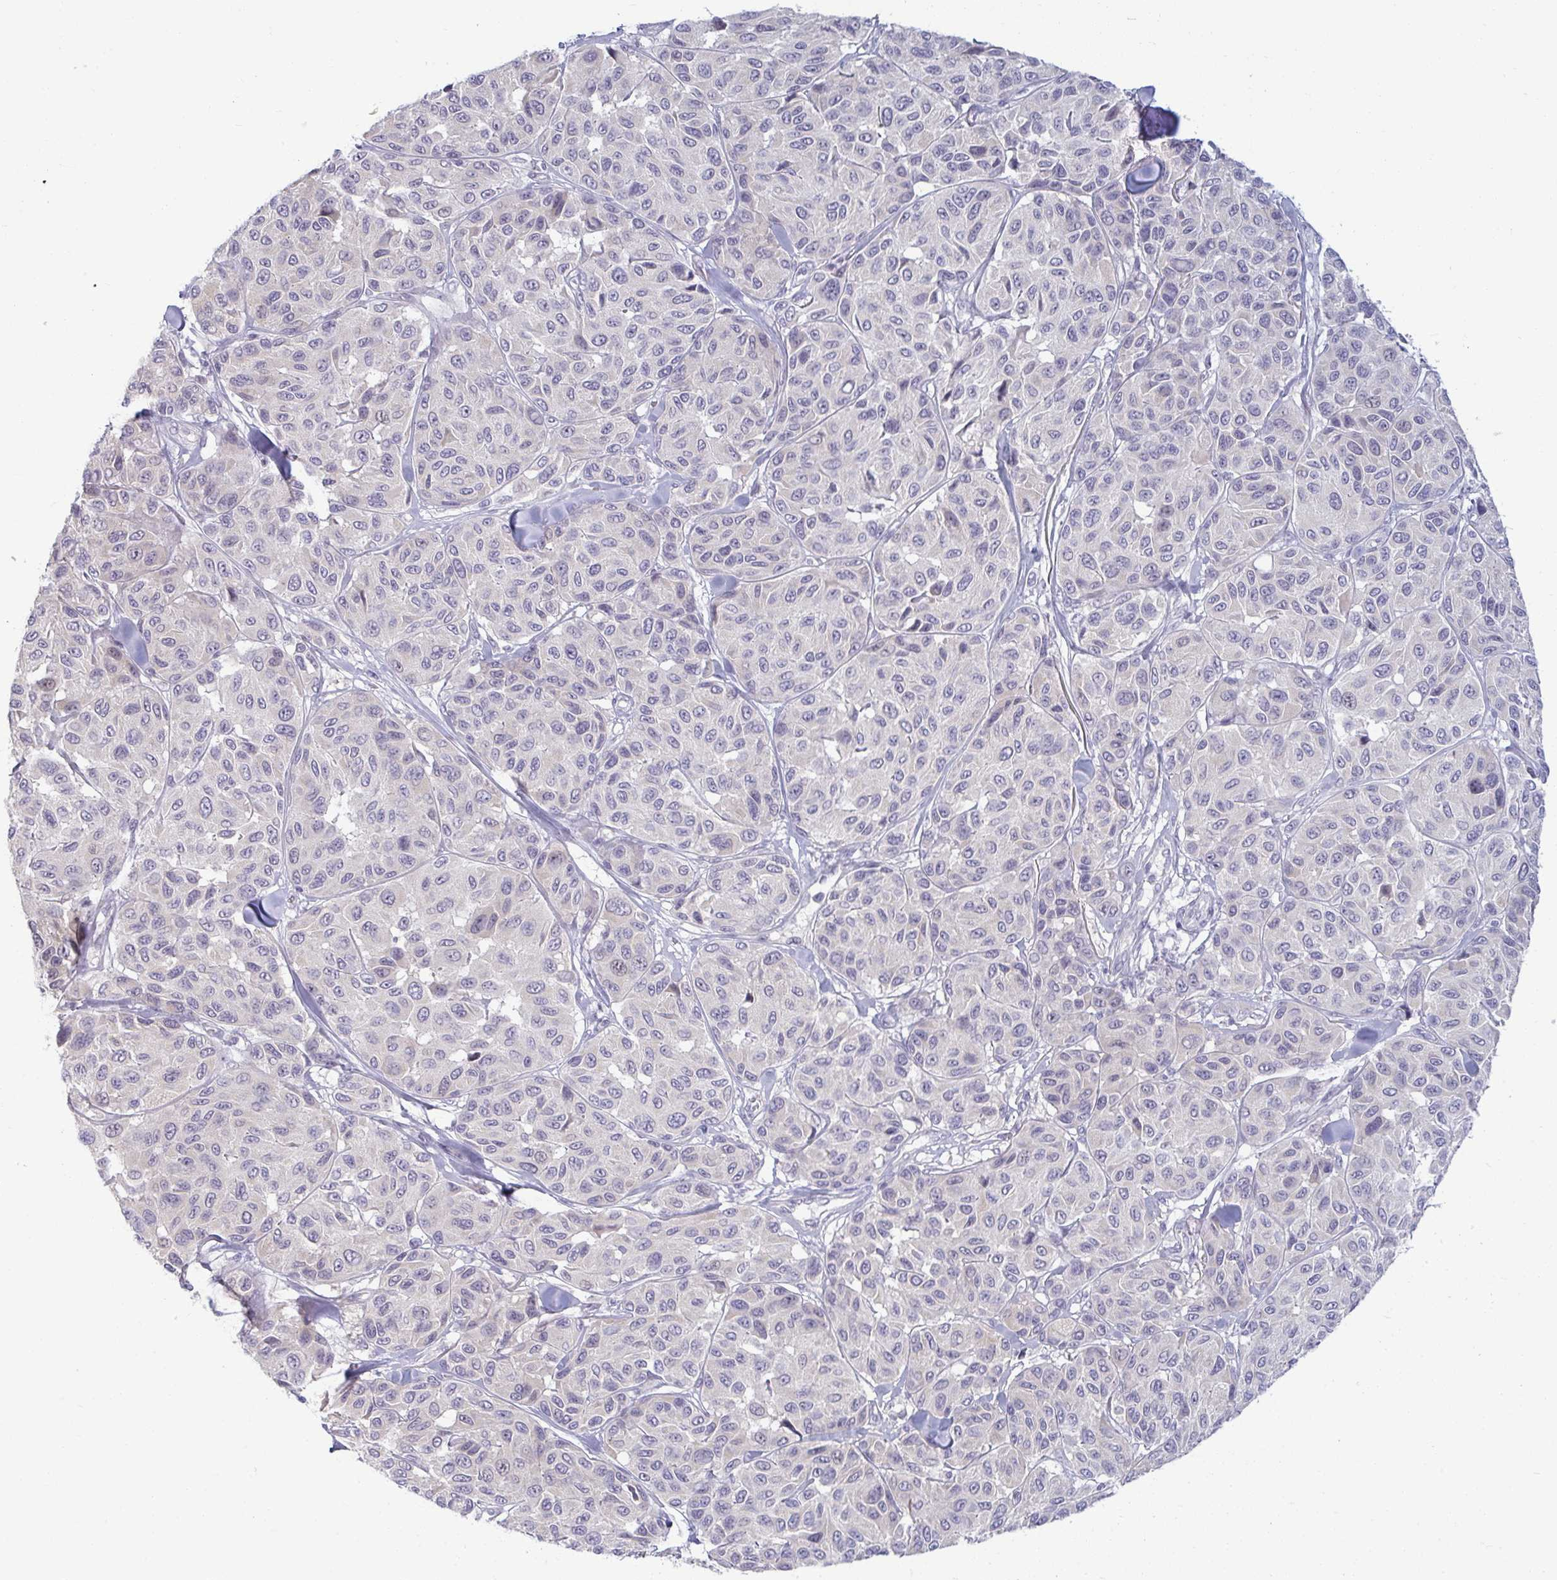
{"staining": {"intensity": "negative", "quantity": "none", "location": "none"}, "tissue": "melanoma", "cell_type": "Tumor cells", "image_type": "cancer", "snomed": [{"axis": "morphology", "description": "Malignant melanoma, NOS"}, {"axis": "topography", "description": "Skin"}], "caption": "Tumor cells show no significant protein positivity in melanoma. (DAB immunohistochemistry with hematoxylin counter stain).", "gene": "RNASEH1", "patient": {"sex": "female", "age": 66}}